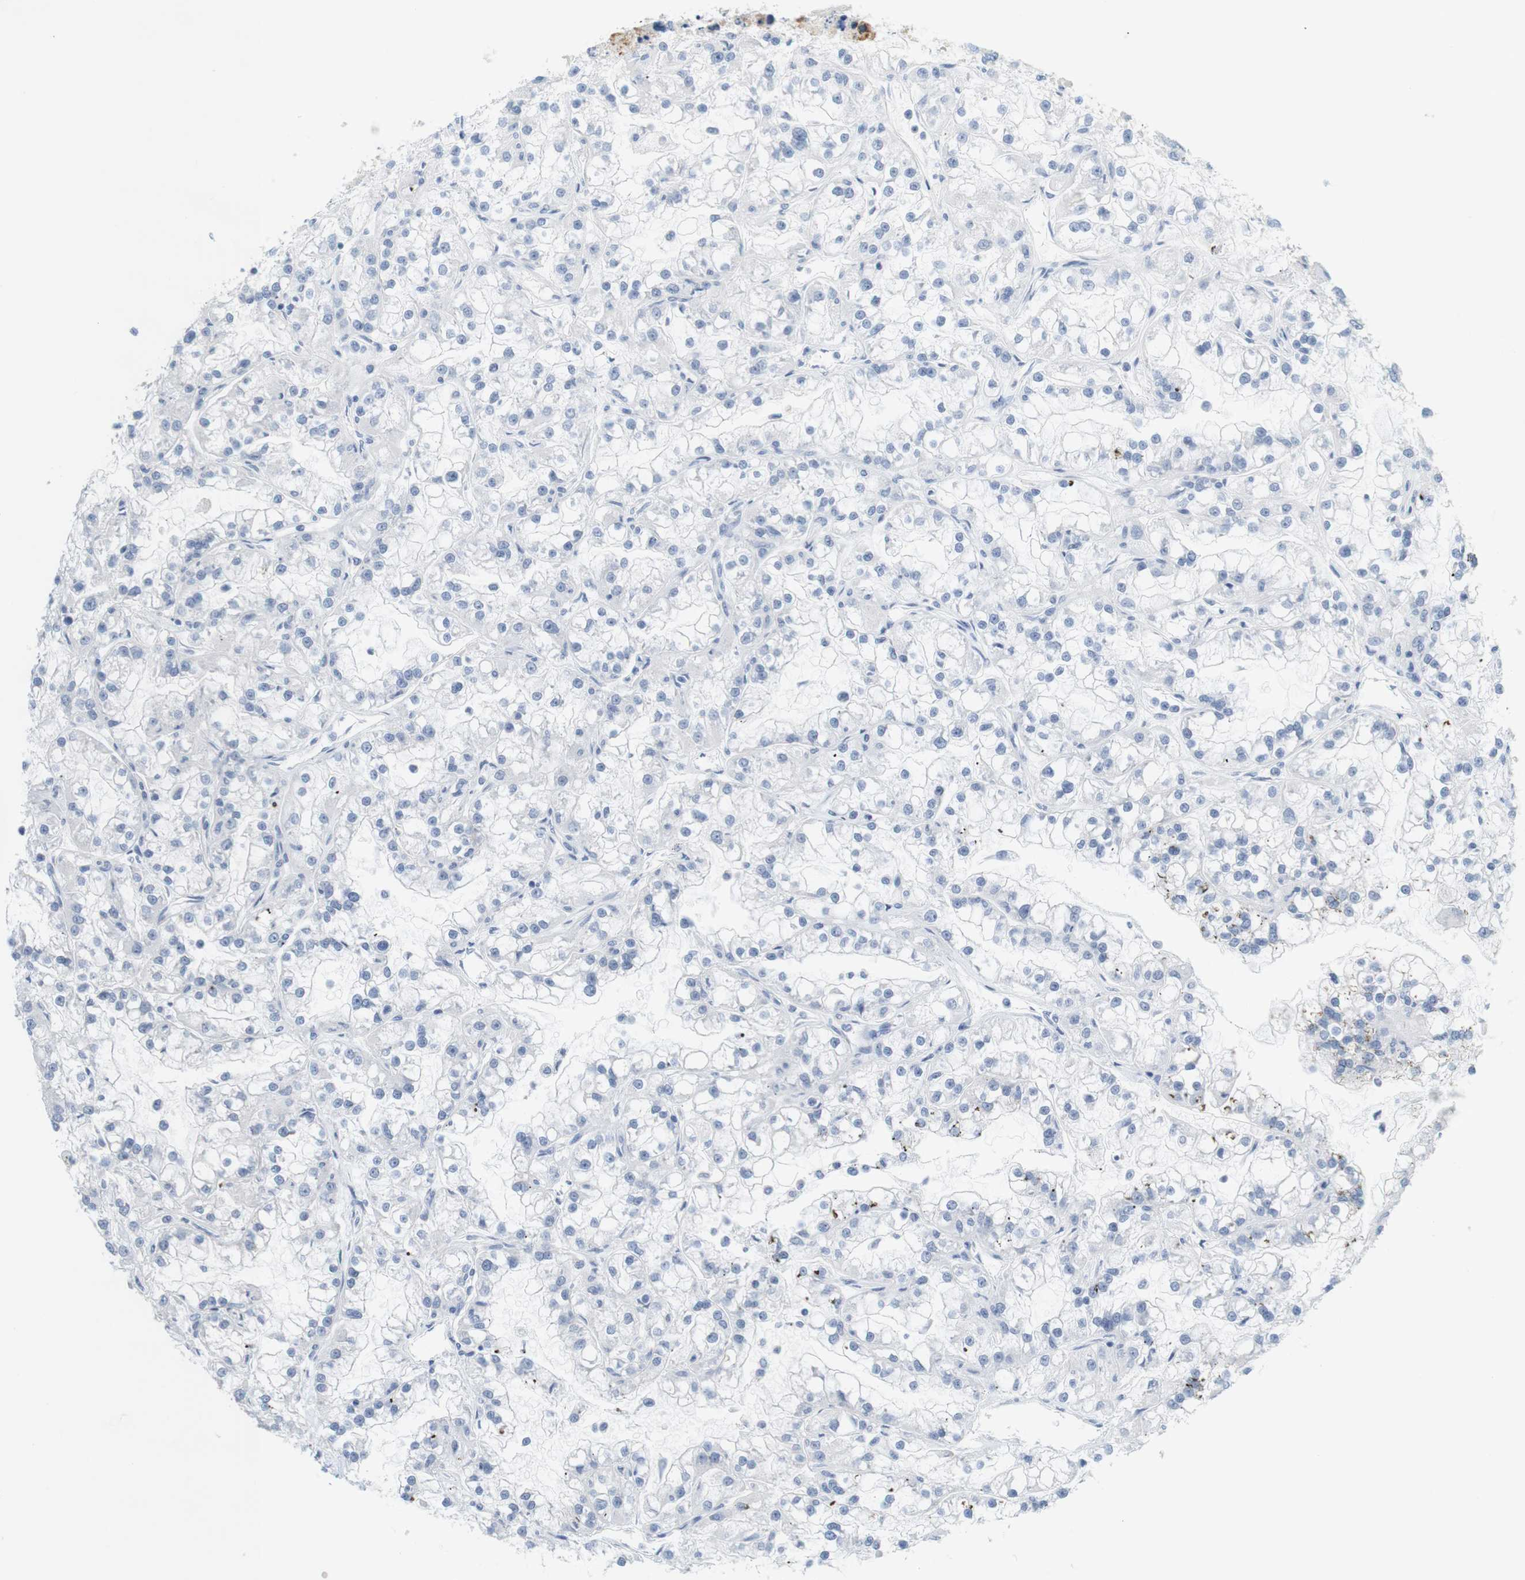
{"staining": {"intensity": "negative", "quantity": "none", "location": "none"}, "tissue": "renal cancer", "cell_type": "Tumor cells", "image_type": "cancer", "snomed": [{"axis": "morphology", "description": "Adenocarcinoma, NOS"}, {"axis": "topography", "description": "Kidney"}], "caption": "The micrograph displays no significant expression in tumor cells of renal adenocarcinoma.", "gene": "LRRK2", "patient": {"sex": "female", "age": 52}}